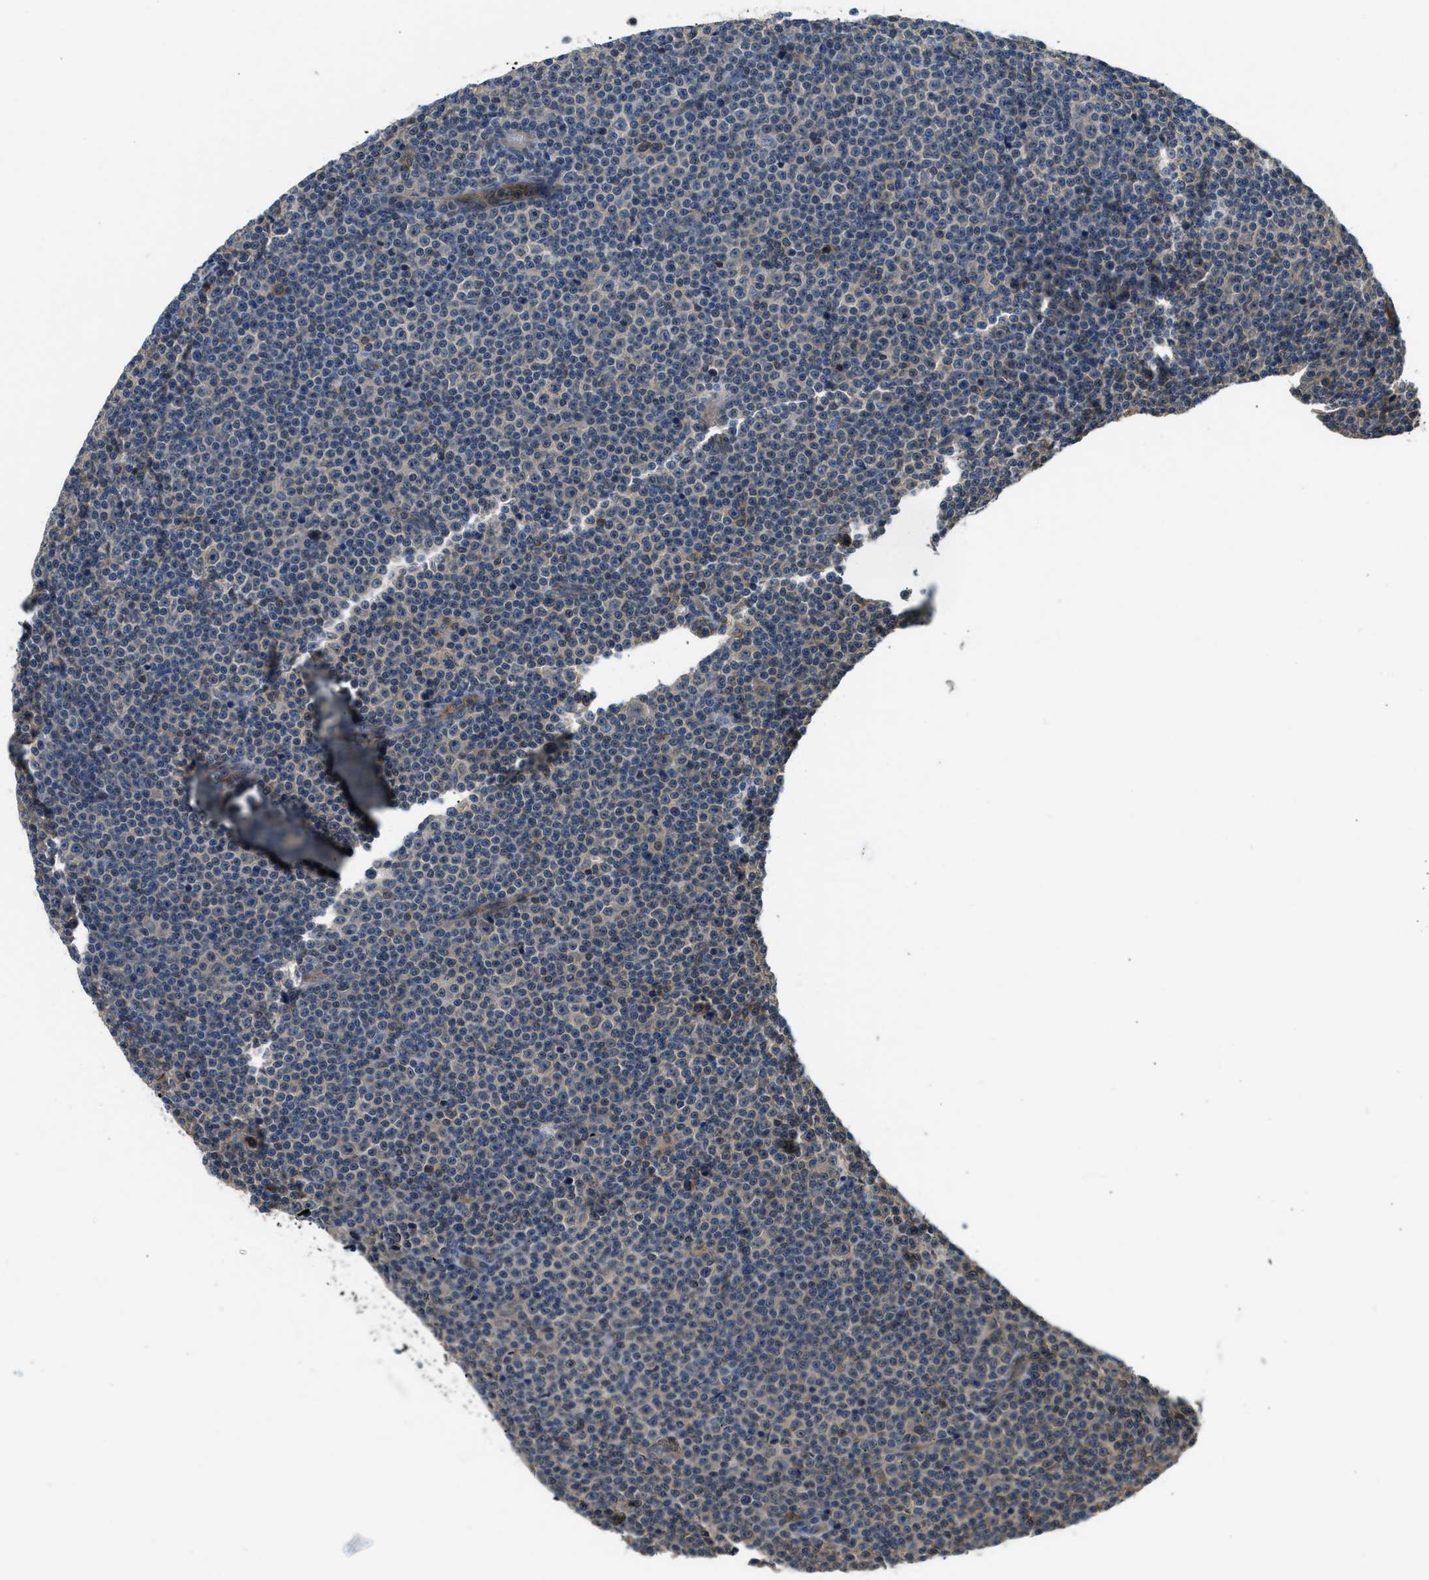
{"staining": {"intensity": "weak", "quantity": "<25%", "location": "cytoplasmic/membranous"}, "tissue": "lymphoma", "cell_type": "Tumor cells", "image_type": "cancer", "snomed": [{"axis": "morphology", "description": "Malignant lymphoma, non-Hodgkin's type, Low grade"}, {"axis": "topography", "description": "Lymph node"}], "caption": "The IHC image has no significant expression in tumor cells of lymphoma tissue.", "gene": "CBLB", "patient": {"sex": "female", "age": 67}}